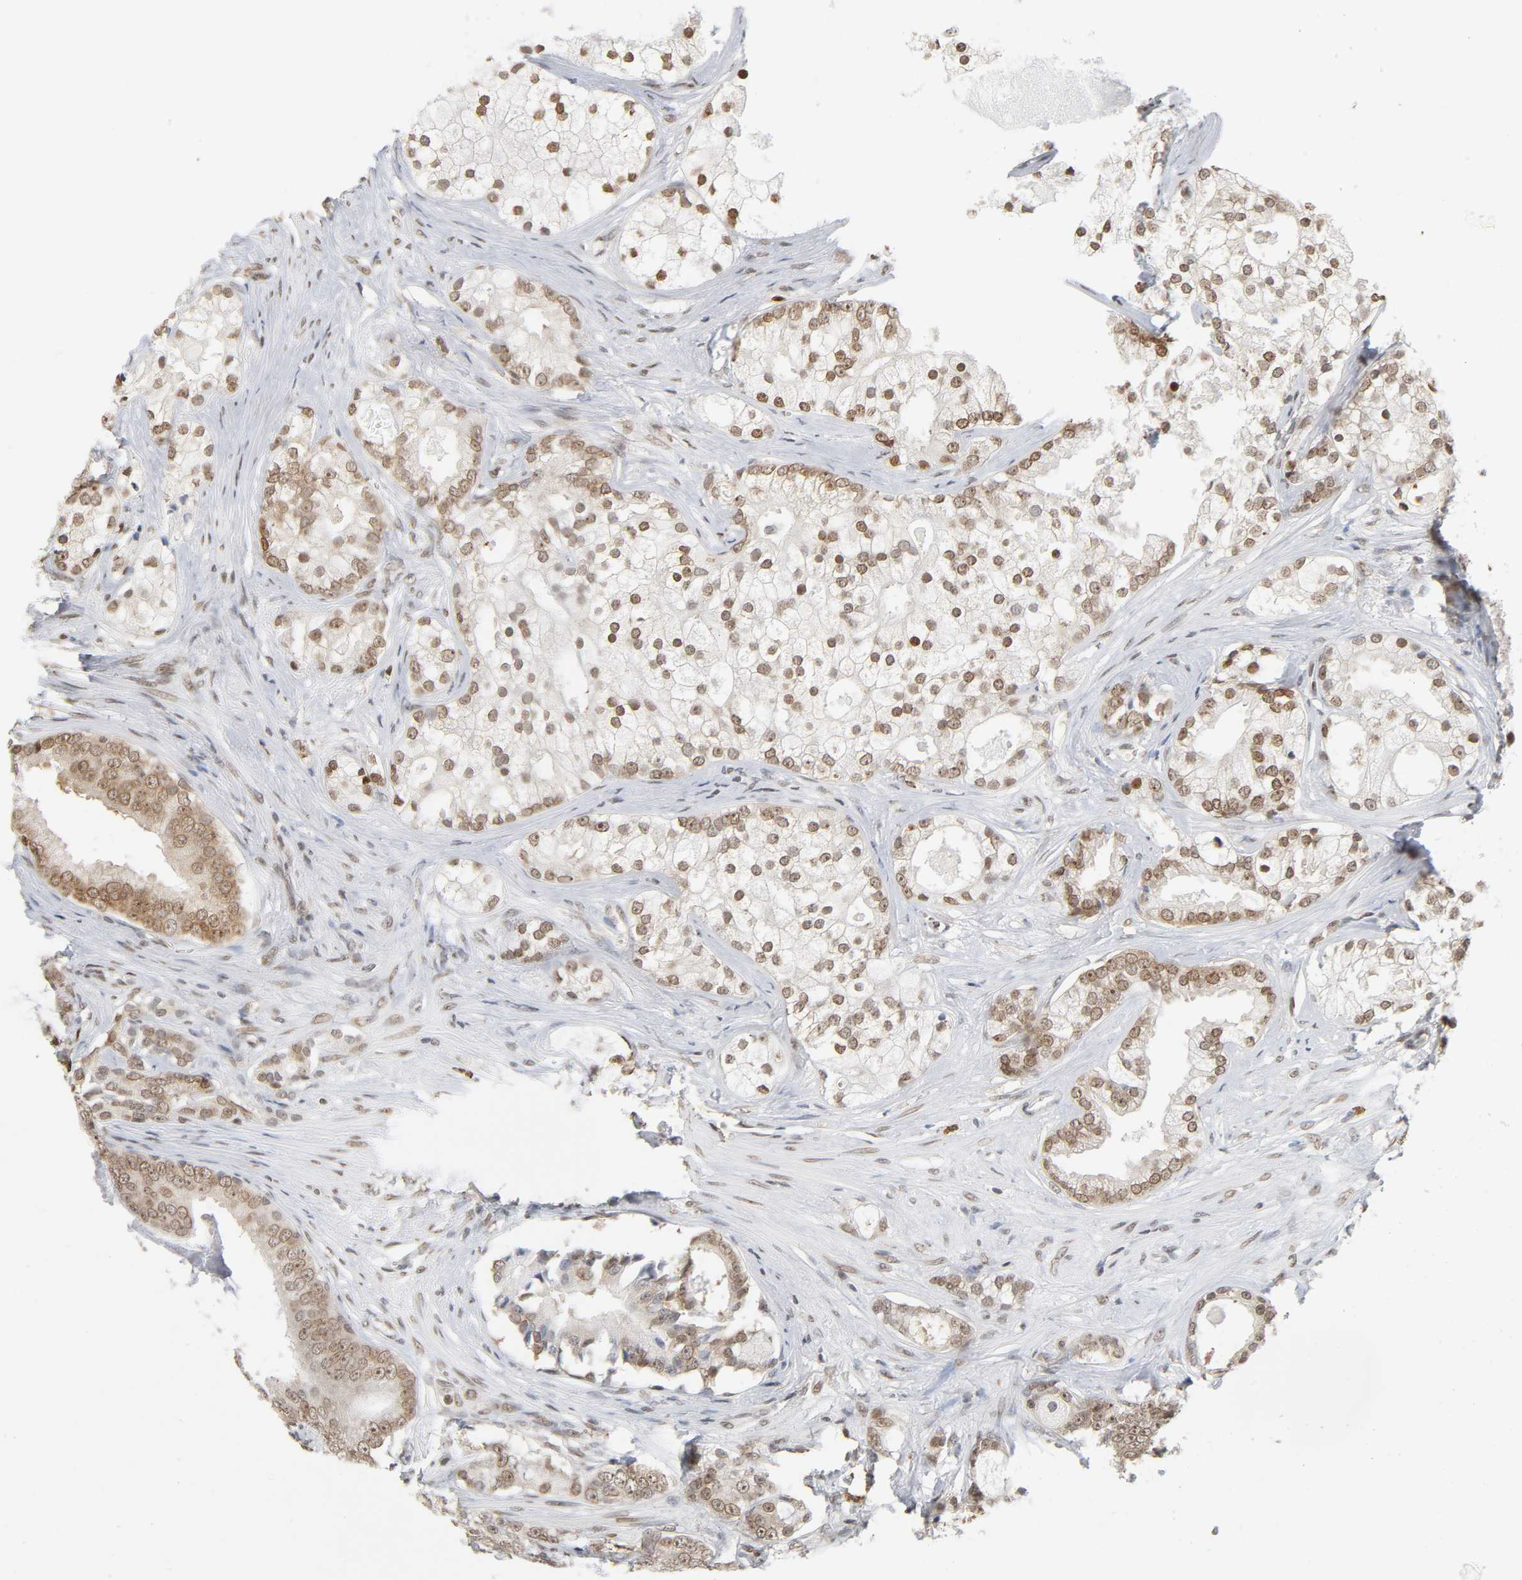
{"staining": {"intensity": "moderate", "quantity": ">75%", "location": "nuclear"}, "tissue": "prostate cancer", "cell_type": "Tumor cells", "image_type": "cancer", "snomed": [{"axis": "morphology", "description": "Adenocarcinoma, Low grade"}, {"axis": "topography", "description": "Prostate"}], "caption": "A brown stain shows moderate nuclear expression of a protein in human prostate adenocarcinoma (low-grade) tumor cells.", "gene": "SUMO1", "patient": {"sex": "male", "age": 58}}